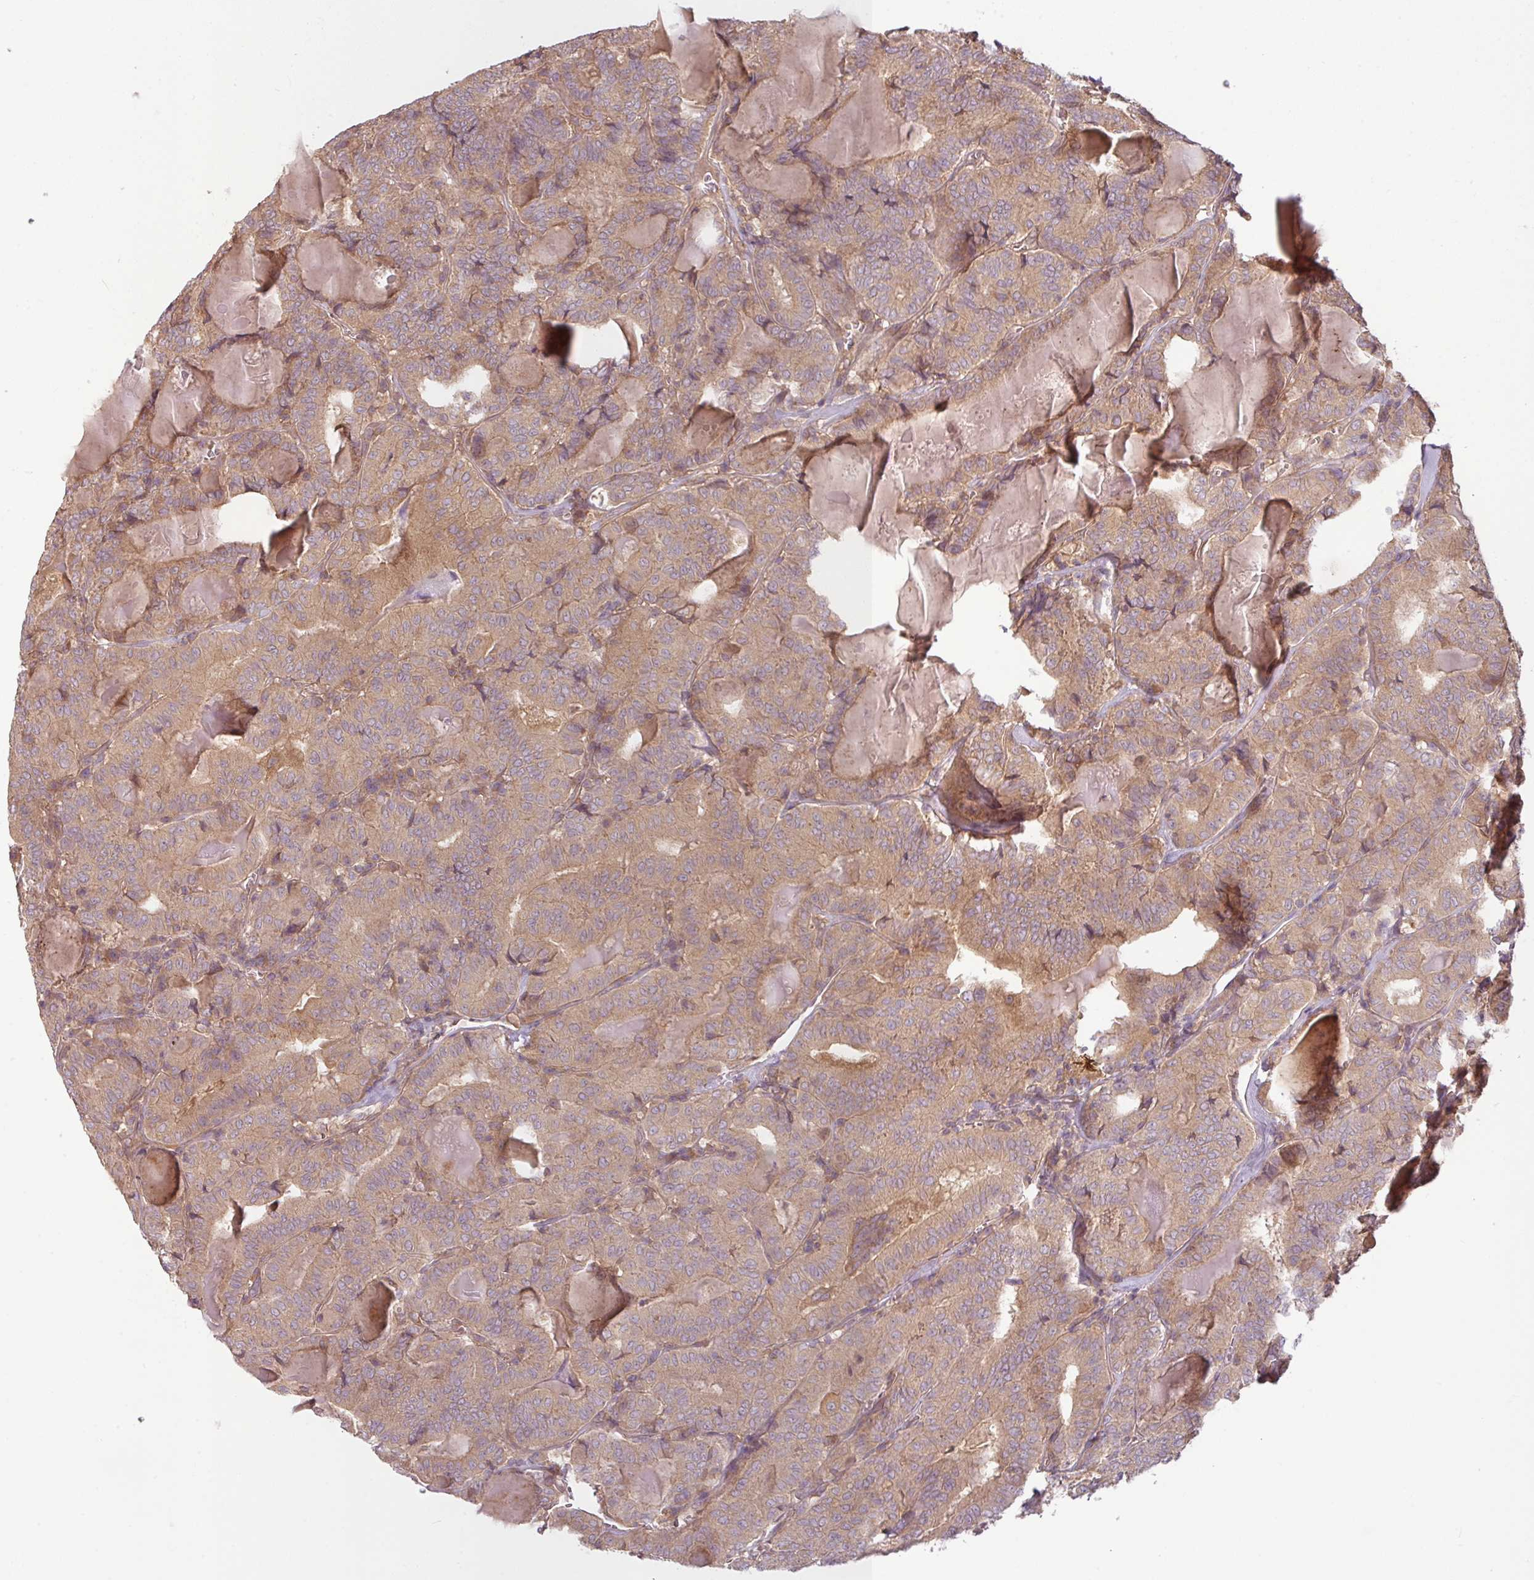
{"staining": {"intensity": "moderate", "quantity": ">75%", "location": "cytoplasmic/membranous"}, "tissue": "thyroid cancer", "cell_type": "Tumor cells", "image_type": "cancer", "snomed": [{"axis": "morphology", "description": "Papillary adenocarcinoma, NOS"}, {"axis": "topography", "description": "Thyroid gland"}], "caption": "Immunohistochemistry (IHC) of human papillary adenocarcinoma (thyroid) exhibits medium levels of moderate cytoplasmic/membranous expression in about >75% of tumor cells. (brown staining indicates protein expression, while blue staining denotes nuclei).", "gene": "RNF31", "patient": {"sex": "female", "age": 72}}